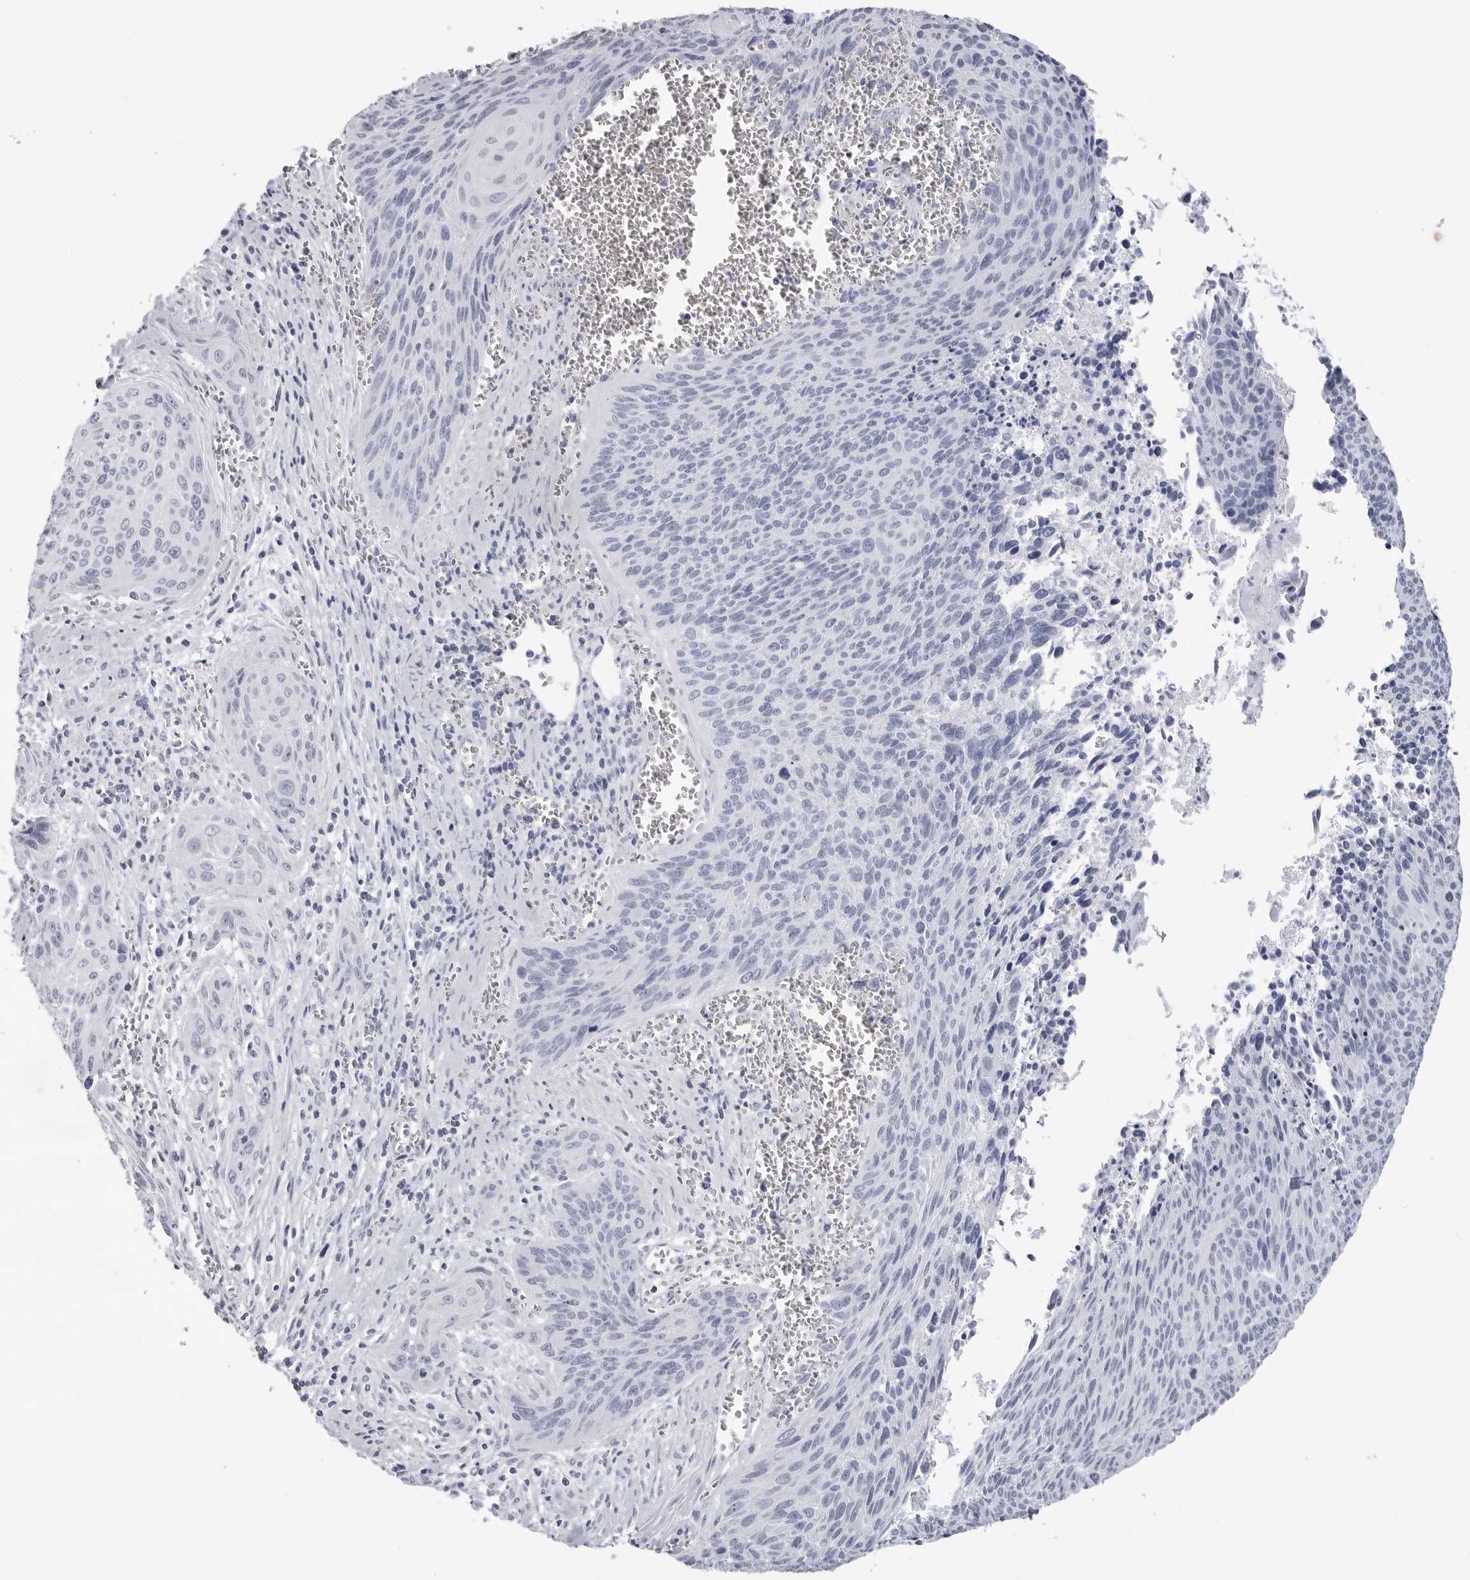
{"staining": {"intensity": "negative", "quantity": "none", "location": "none"}, "tissue": "cervical cancer", "cell_type": "Tumor cells", "image_type": "cancer", "snomed": [{"axis": "morphology", "description": "Squamous cell carcinoma, NOS"}, {"axis": "topography", "description": "Cervix"}], "caption": "This is an IHC photomicrograph of cervical cancer. There is no expression in tumor cells.", "gene": "CST2", "patient": {"sex": "female", "age": 55}}